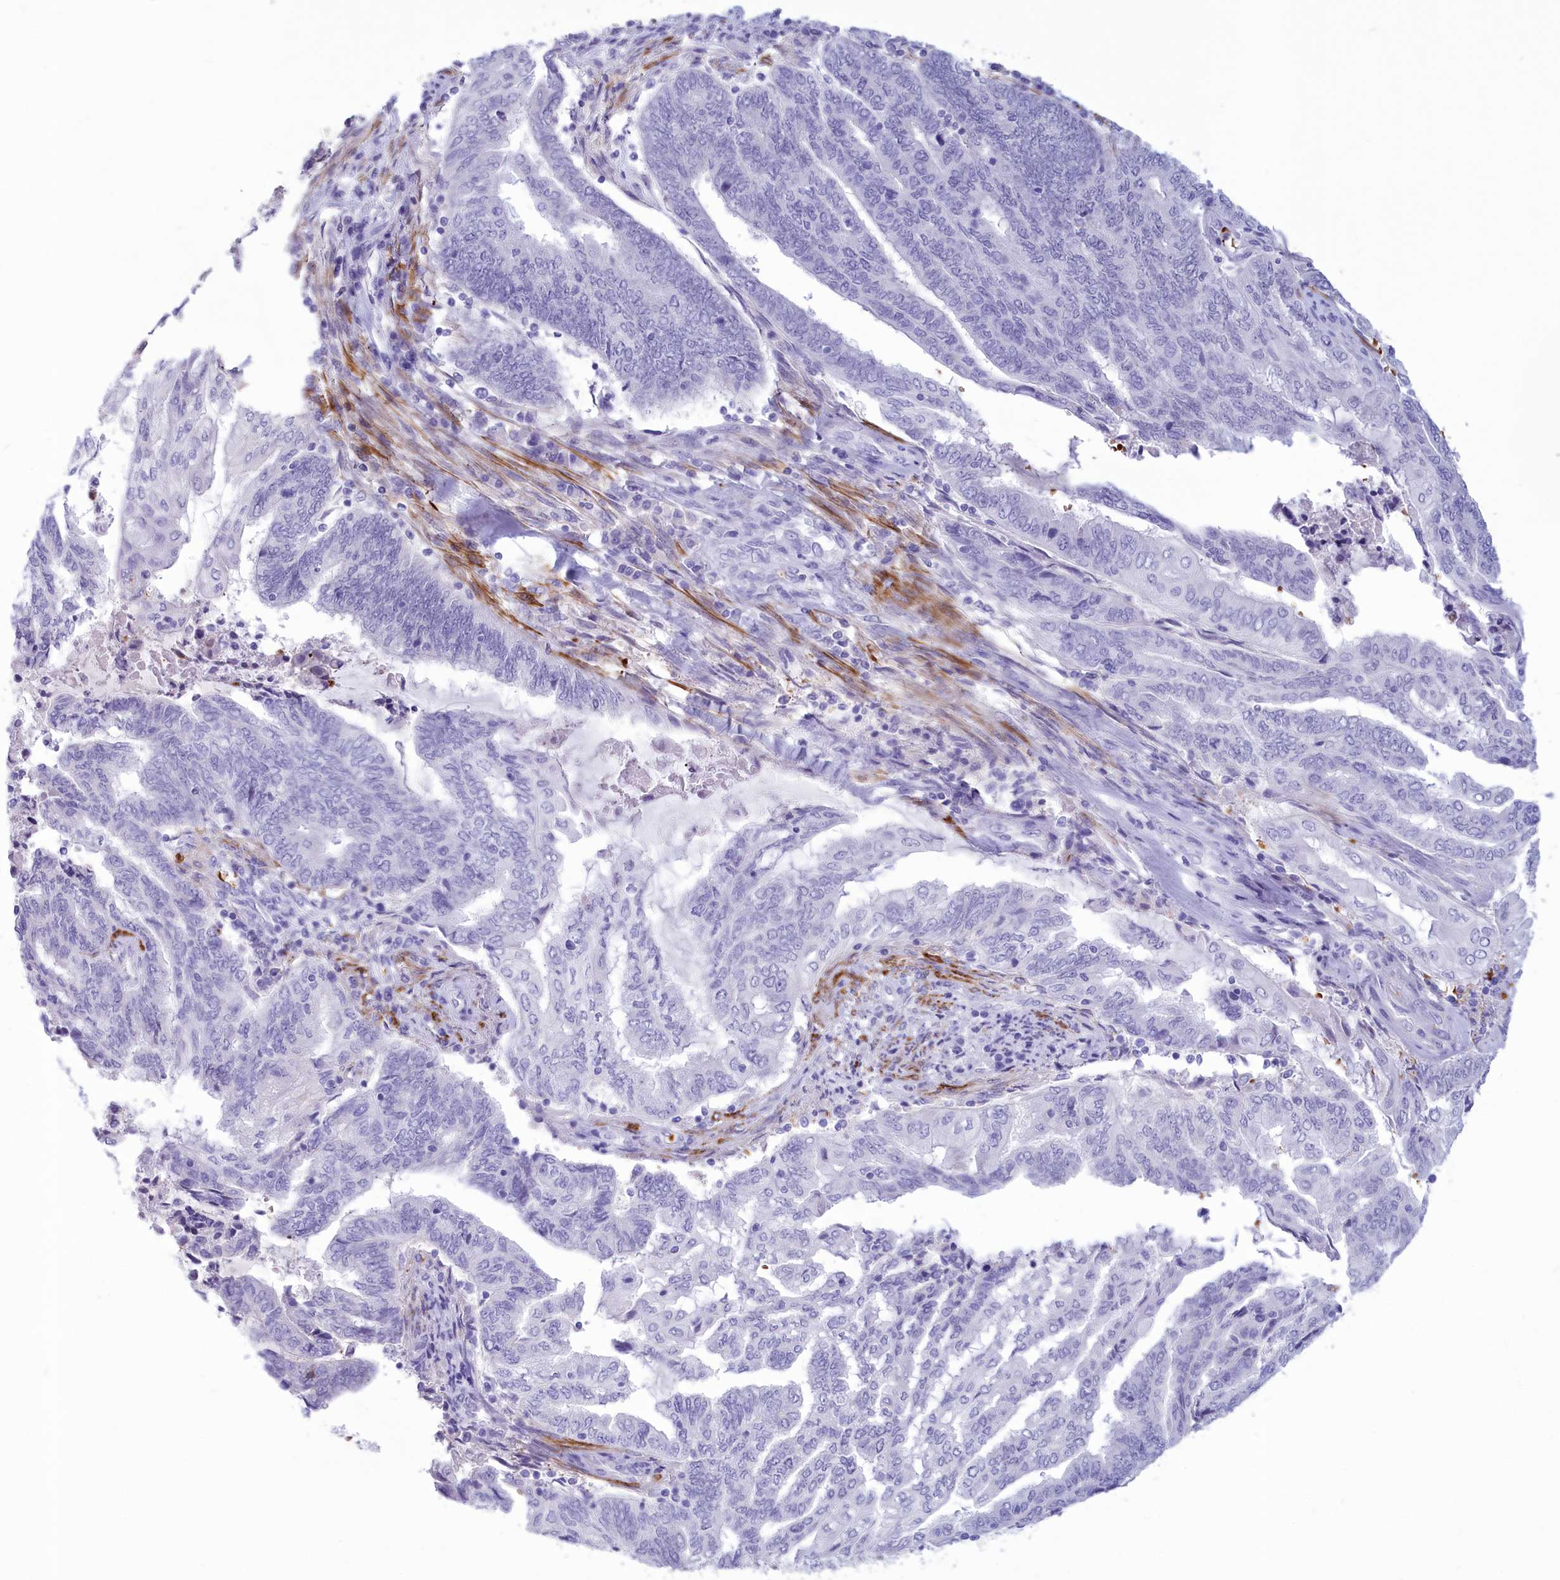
{"staining": {"intensity": "negative", "quantity": "none", "location": "none"}, "tissue": "endometrial cancer", "cell_type": "Tumor cells", "image_type": "cancer", "snomed": [{"axis": "morphology", "description": "Adenocarcinoma, NOS"}, {"axis": "topography", "description": "Uterus"}, {"axis": "topography", "description": "Endometrium"}], "caption": "The IHC photomicrograph has no significant positivity in tumor cells of endometrial cancer (adenocarcinoma) tissue.", "gene": "GAPDHS", "patient": {"sex": "female", "age": 70}}